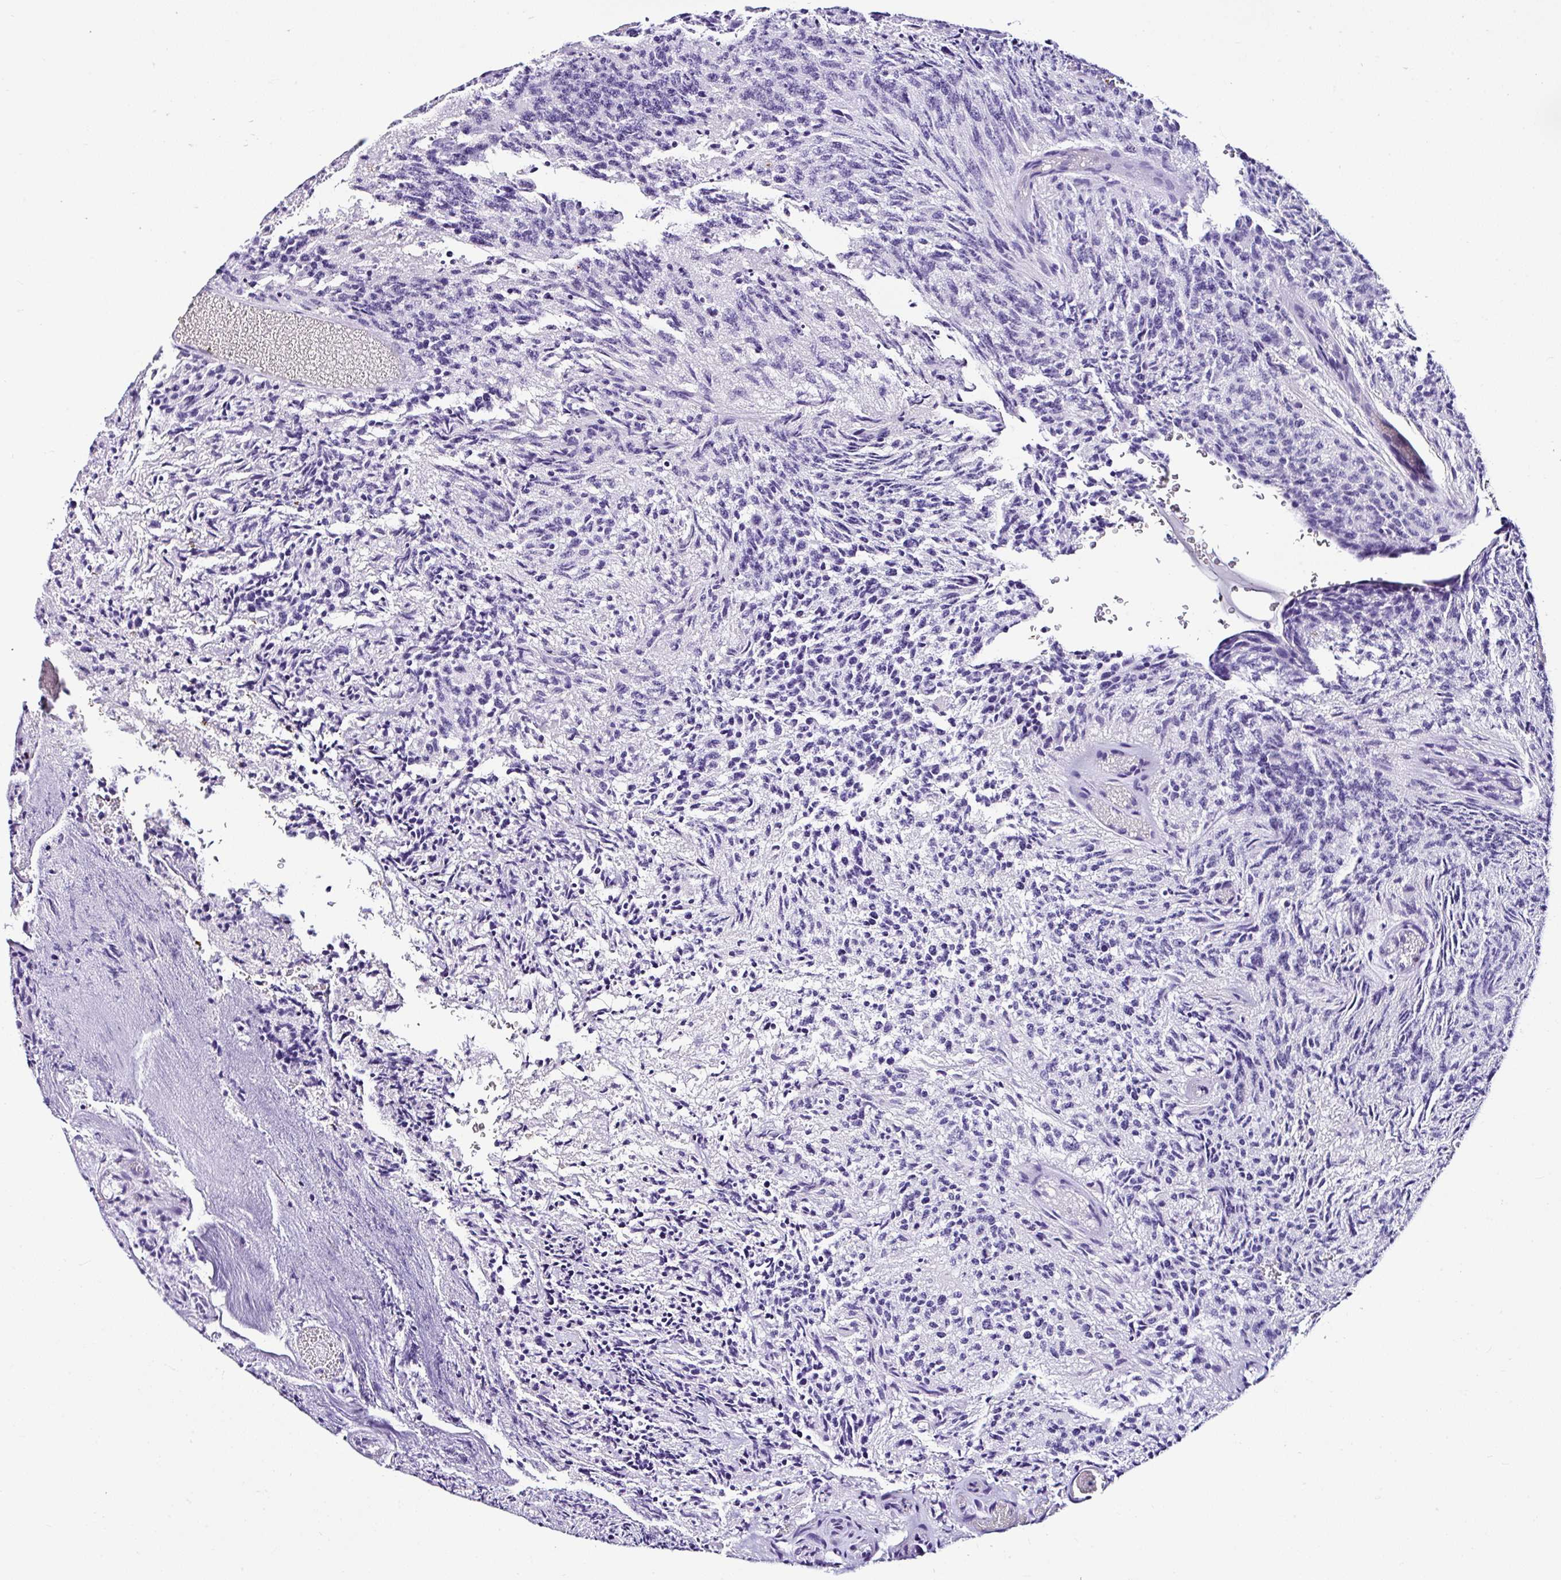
{"staining": {"intensity": "moderate", "quantity": "<25%", "location": "cytoplasmic/membranous,nuclear"}, "tissue": "glioma", "cell_type": "Tumor cells", "image_type": "cancer", "snomed": [{"axis": "morphology", "description": "Glioma, malignant, High grade"}, {"axis": "topography", "description": "Brain"}], "caption": "This is an image of immunohistochemistry (IHC) staining of high-grade glioma (malignant), which shows moderate positivity in the cytoplasmic/membranous and nuclear of tumor cells.", "gene": "PIN4", "patient": {"sex": "male", "age": 36}}